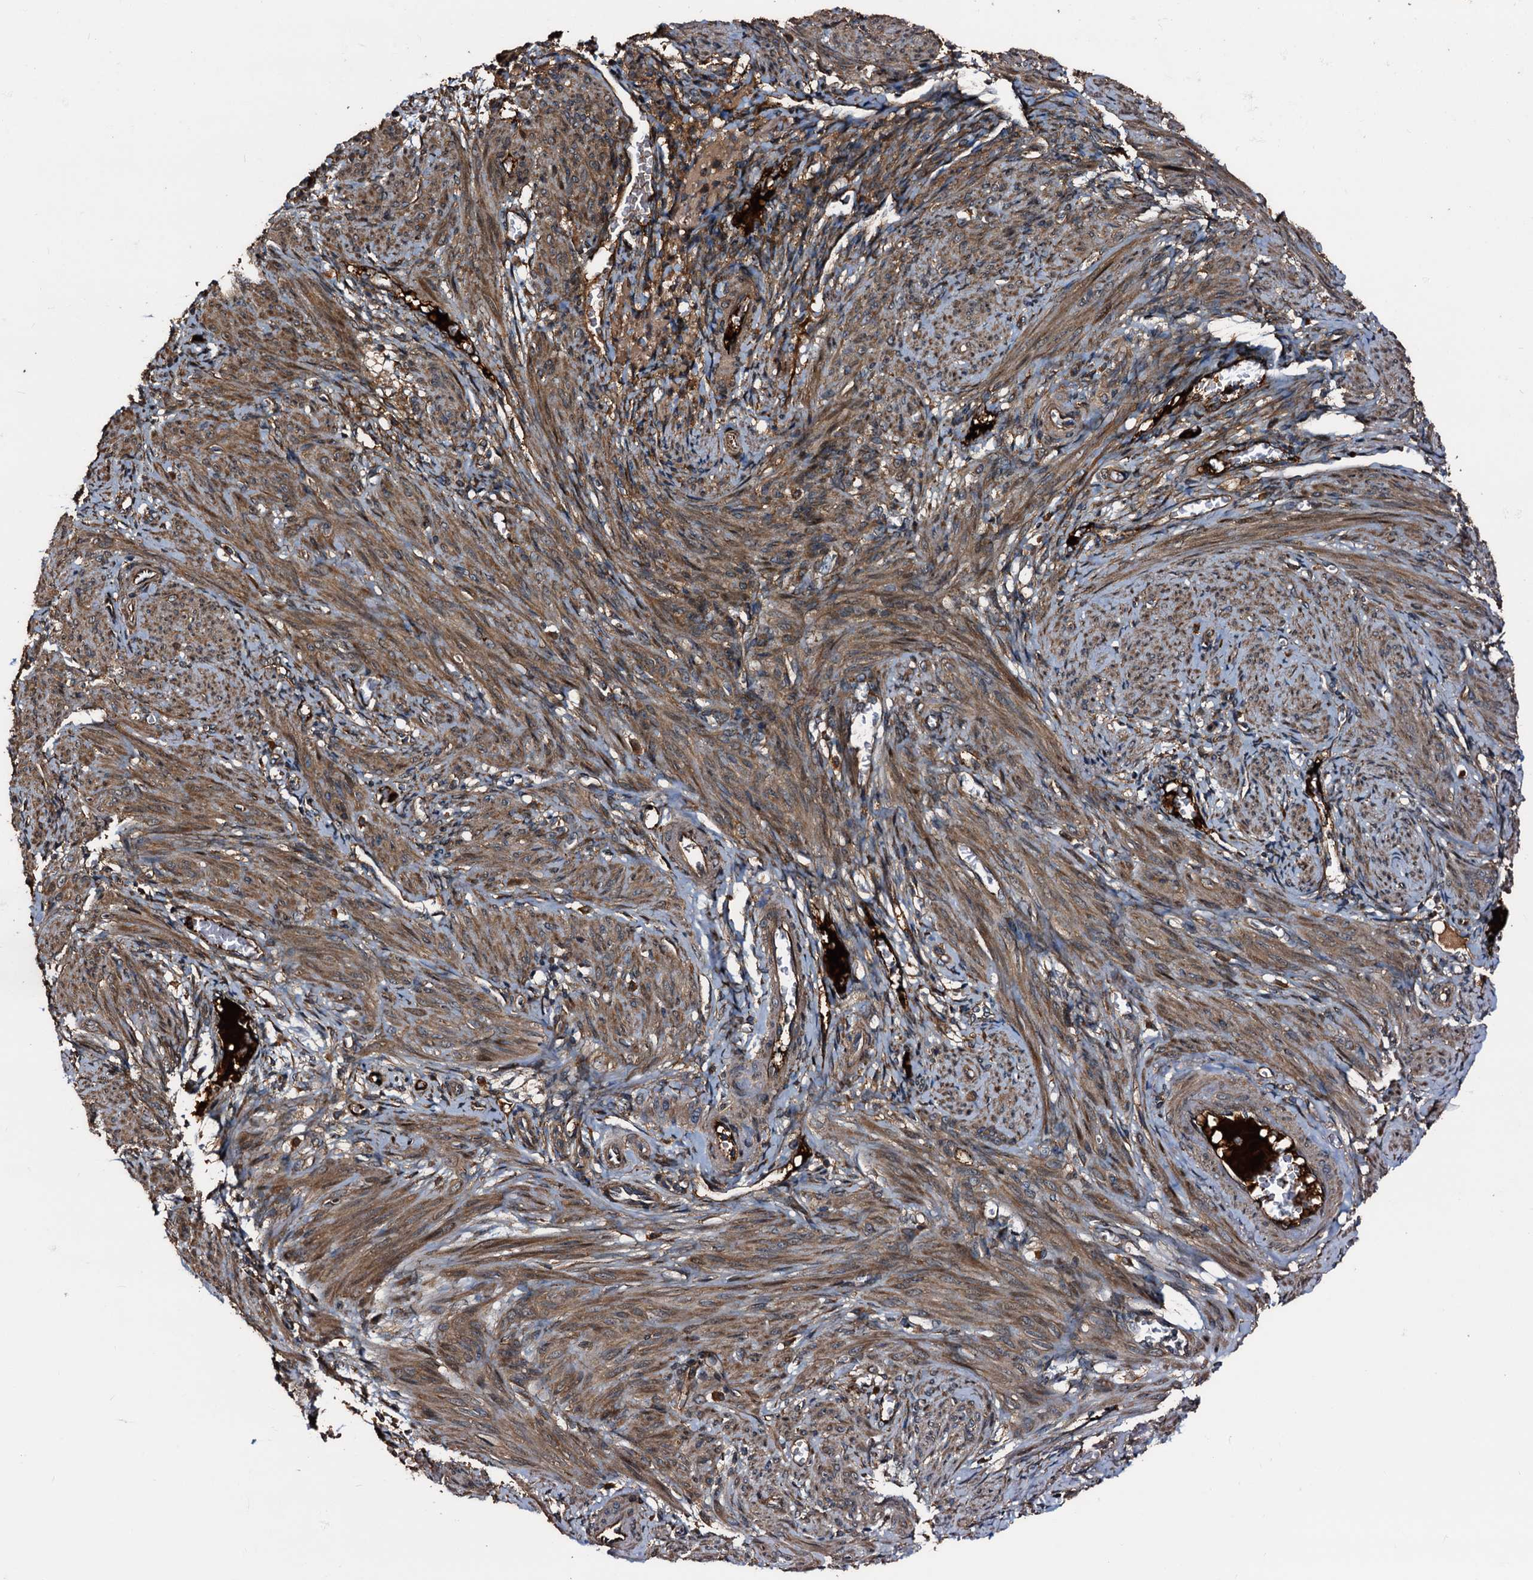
{"staining": {"intensity": "moderate", "quantity": ">75%", "location": "cytoplasmic/membranous"}, "tissue": "smooth muscle", "cell_type": "Smooth muscle cells", "image_type": "normal", "snomed": [{"axis": "morphology", "description": "Normal tissue, NOS"}, {"axis": "topography", "description": "Smooth muscle"}], "caption": "High-magnification brightfield microscopy of benign smooth muscle stained with DAB (brown) and counterstained with hematoxylin (blue). smooth muscle cells exhibit moderate cytoplasmic/membranous staining is identified in approximately>75% of cells. (DAB = brown stain, brightfield microscopy at high magnification).", "gene": "PEX5", "patient": {"sex": "female", "age": 39}}